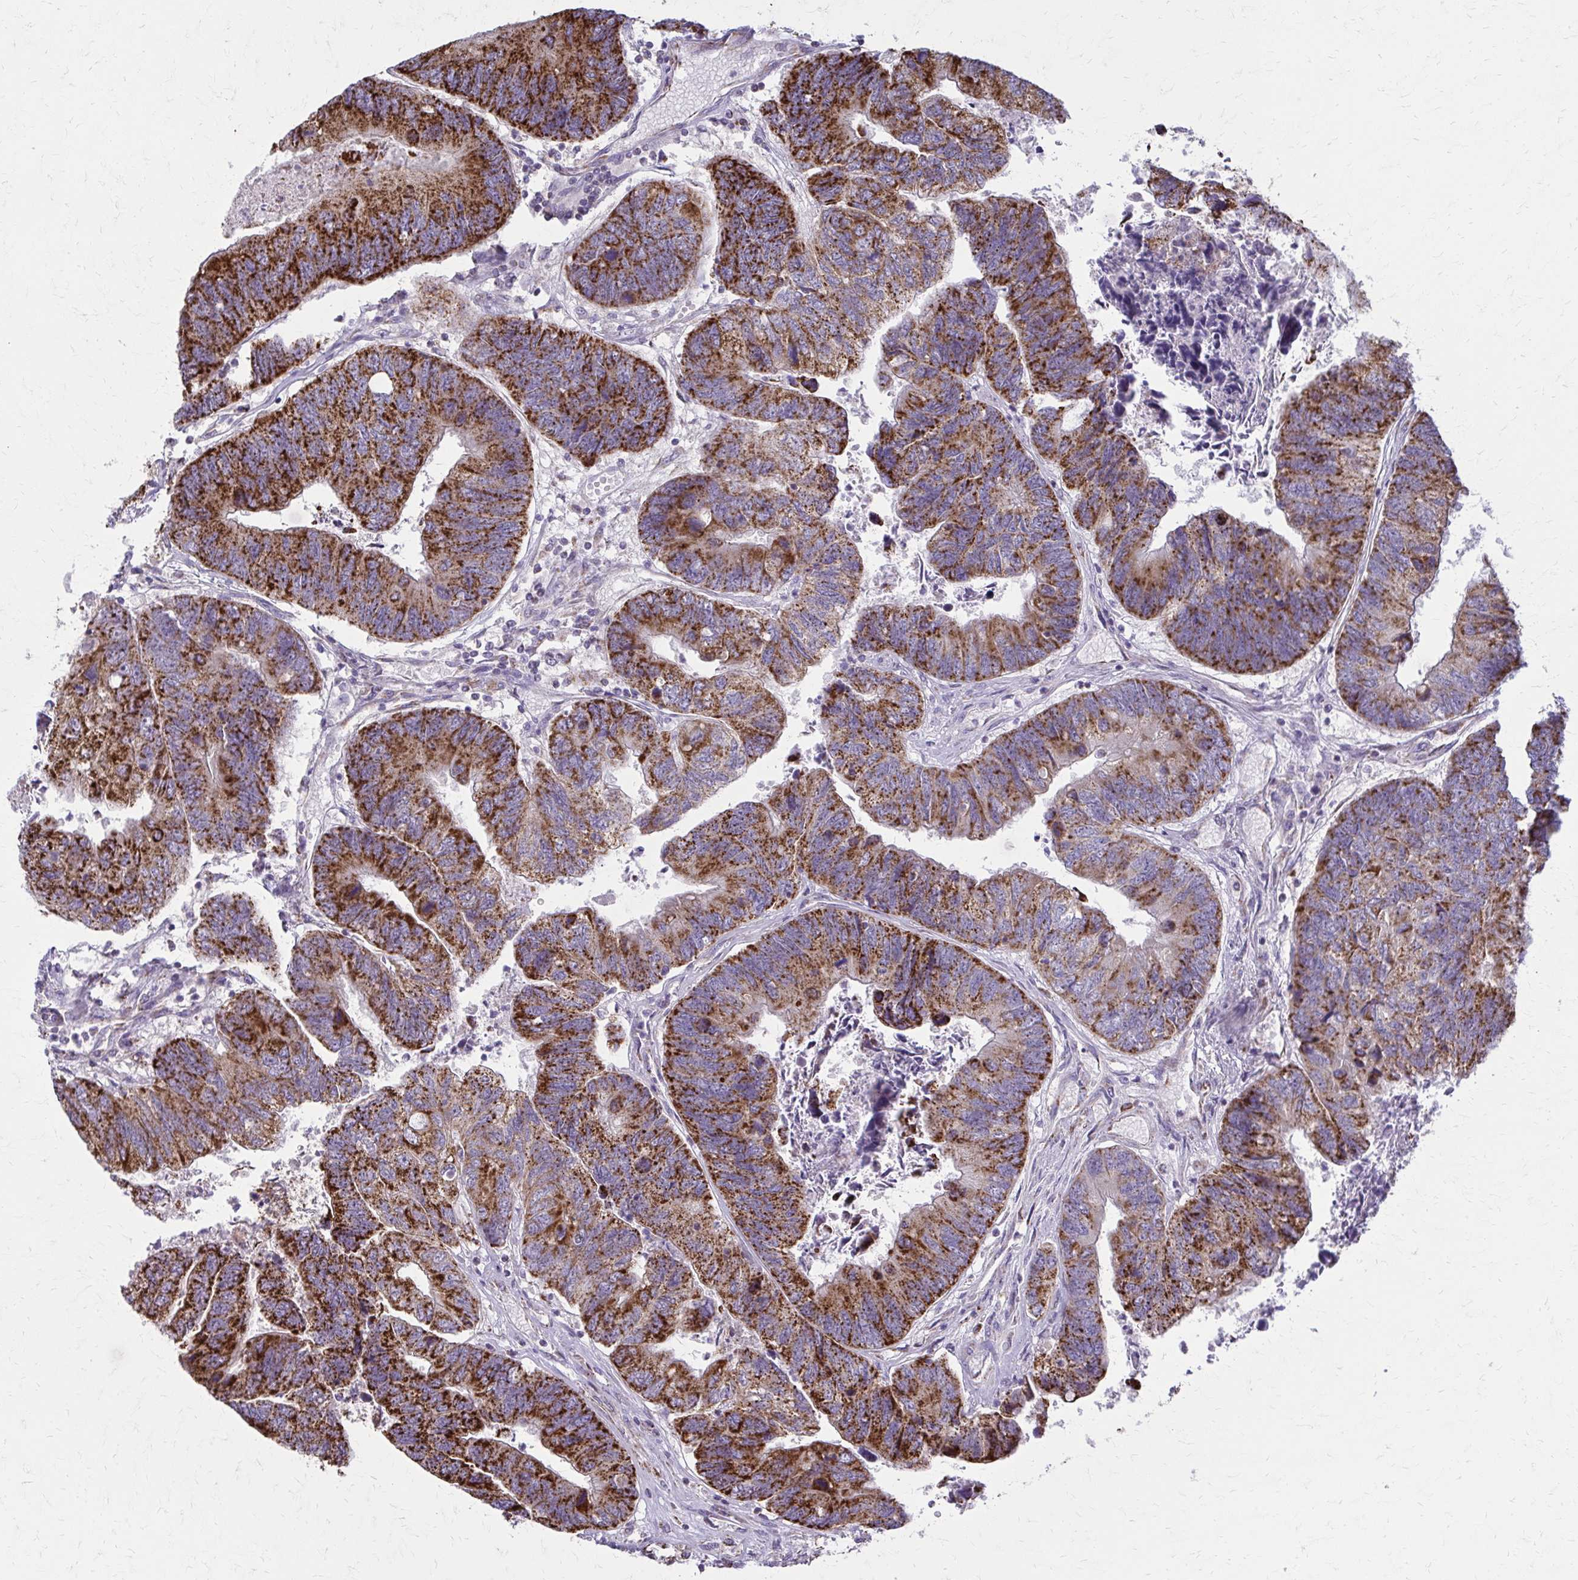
{"staining": {"intensity": "strong", "quantity": ">75%", "location": "cytoplasmic/membranous"}, "tissue": "colorectal cancer", "cell_type": "Tumor cells", "image_type": "cancer", "snomed": [{"axis": "morphology", "description": "Adenocarcinoma, NOS"}, {"axis": "topography", "description": "Colon"}], "caption": "Colorectal cancer (adenocarcinoma) stained with a brown dye reveals strong cytoplasmic/membranous positive staining in about >75% of tumor cells.", "gene": "TVP23A", "patient": {"sex": "female", "age": 67}}